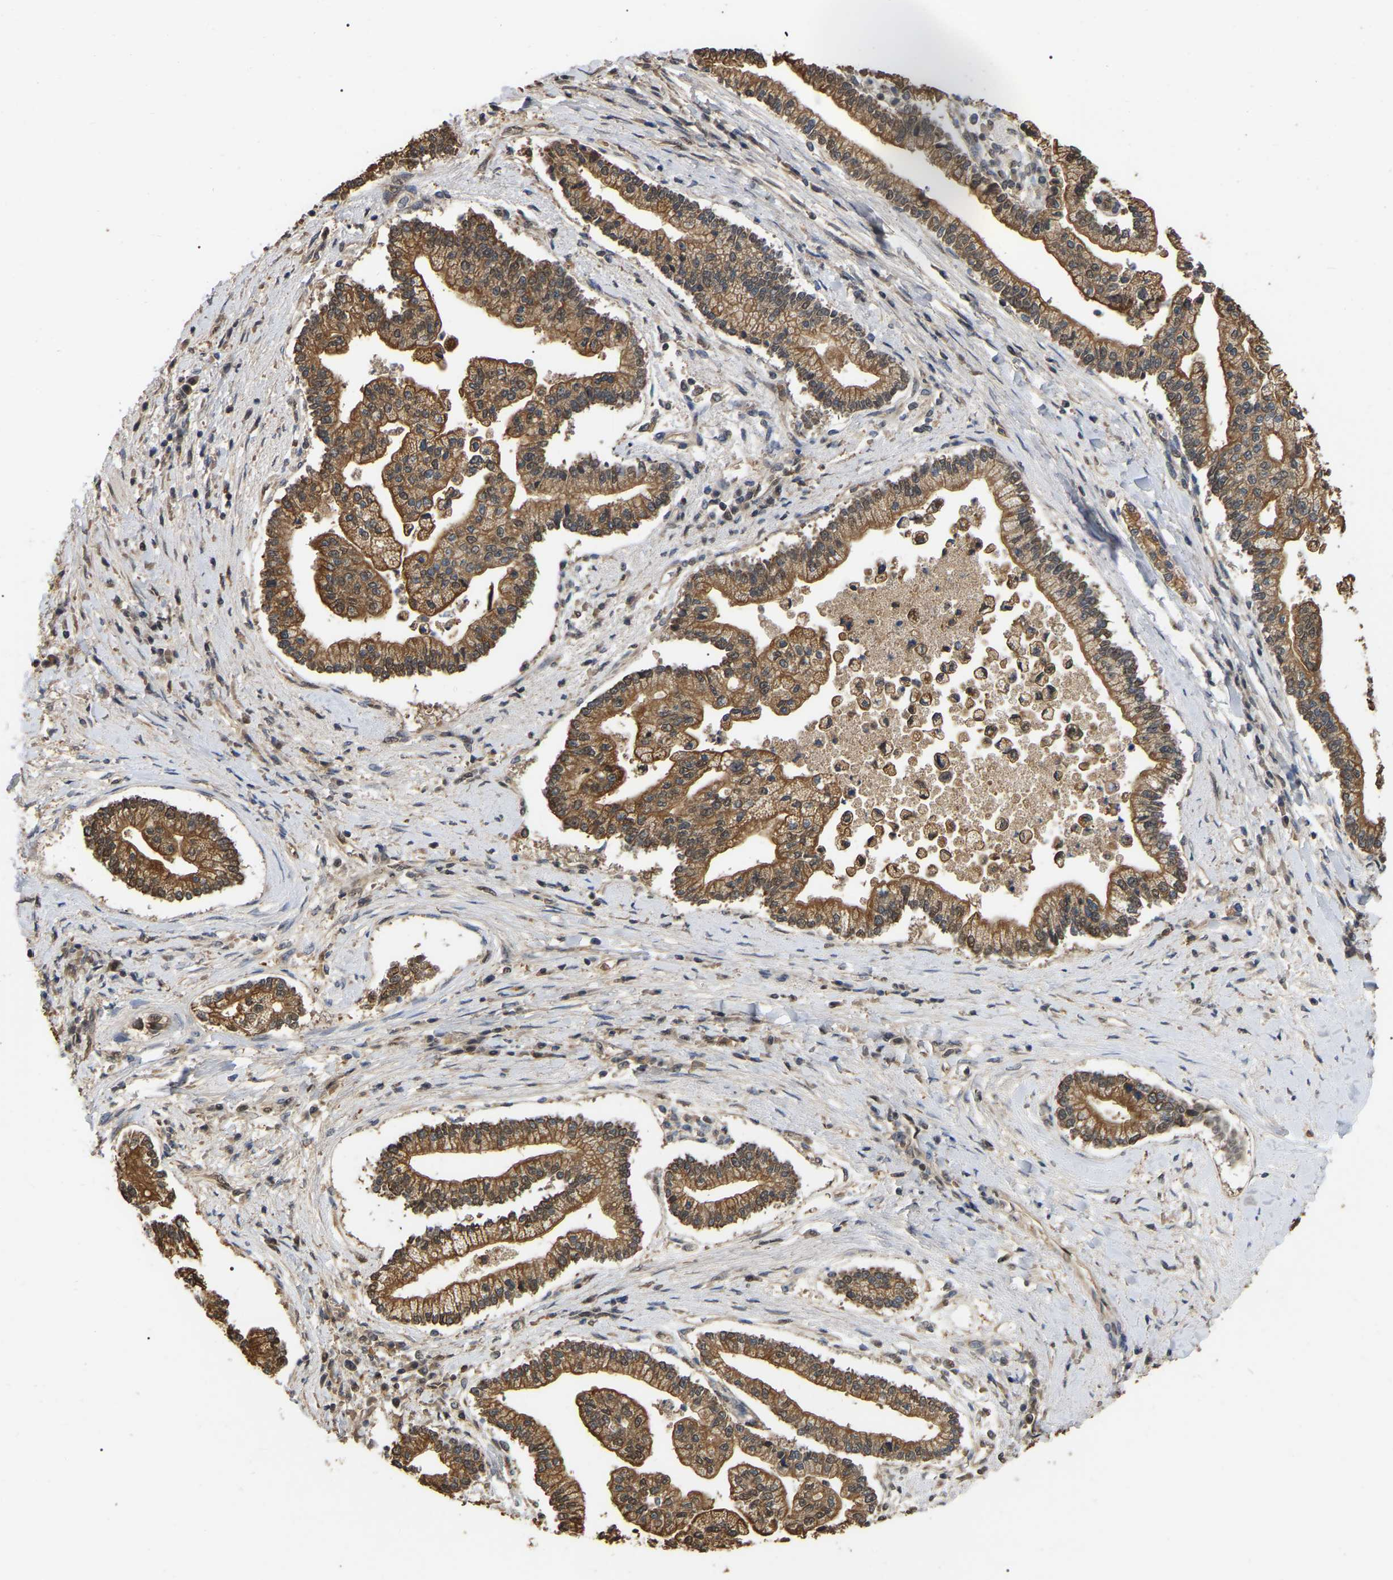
{"staining": {"intensity": "moderate", "quantity": ">75%", "location": "cytoplasmic/membranous"}, "tissue": "liver cancer", "cell_type": "Tumor cells", "image_type": "cancer", "snomed": [{"axis": "morphology", "description": "Cholangiocarcinoma"}, {"axis": "topography", "description": "Liver"}], "caption": "The immunohistochemical stain highlights moderate cytoplasmic/membranous expression in tumor cells of liver cholangiocarcinoma tissue.", "gene": "FAM219A", "patient": {"sex": "male", "age": 50}}